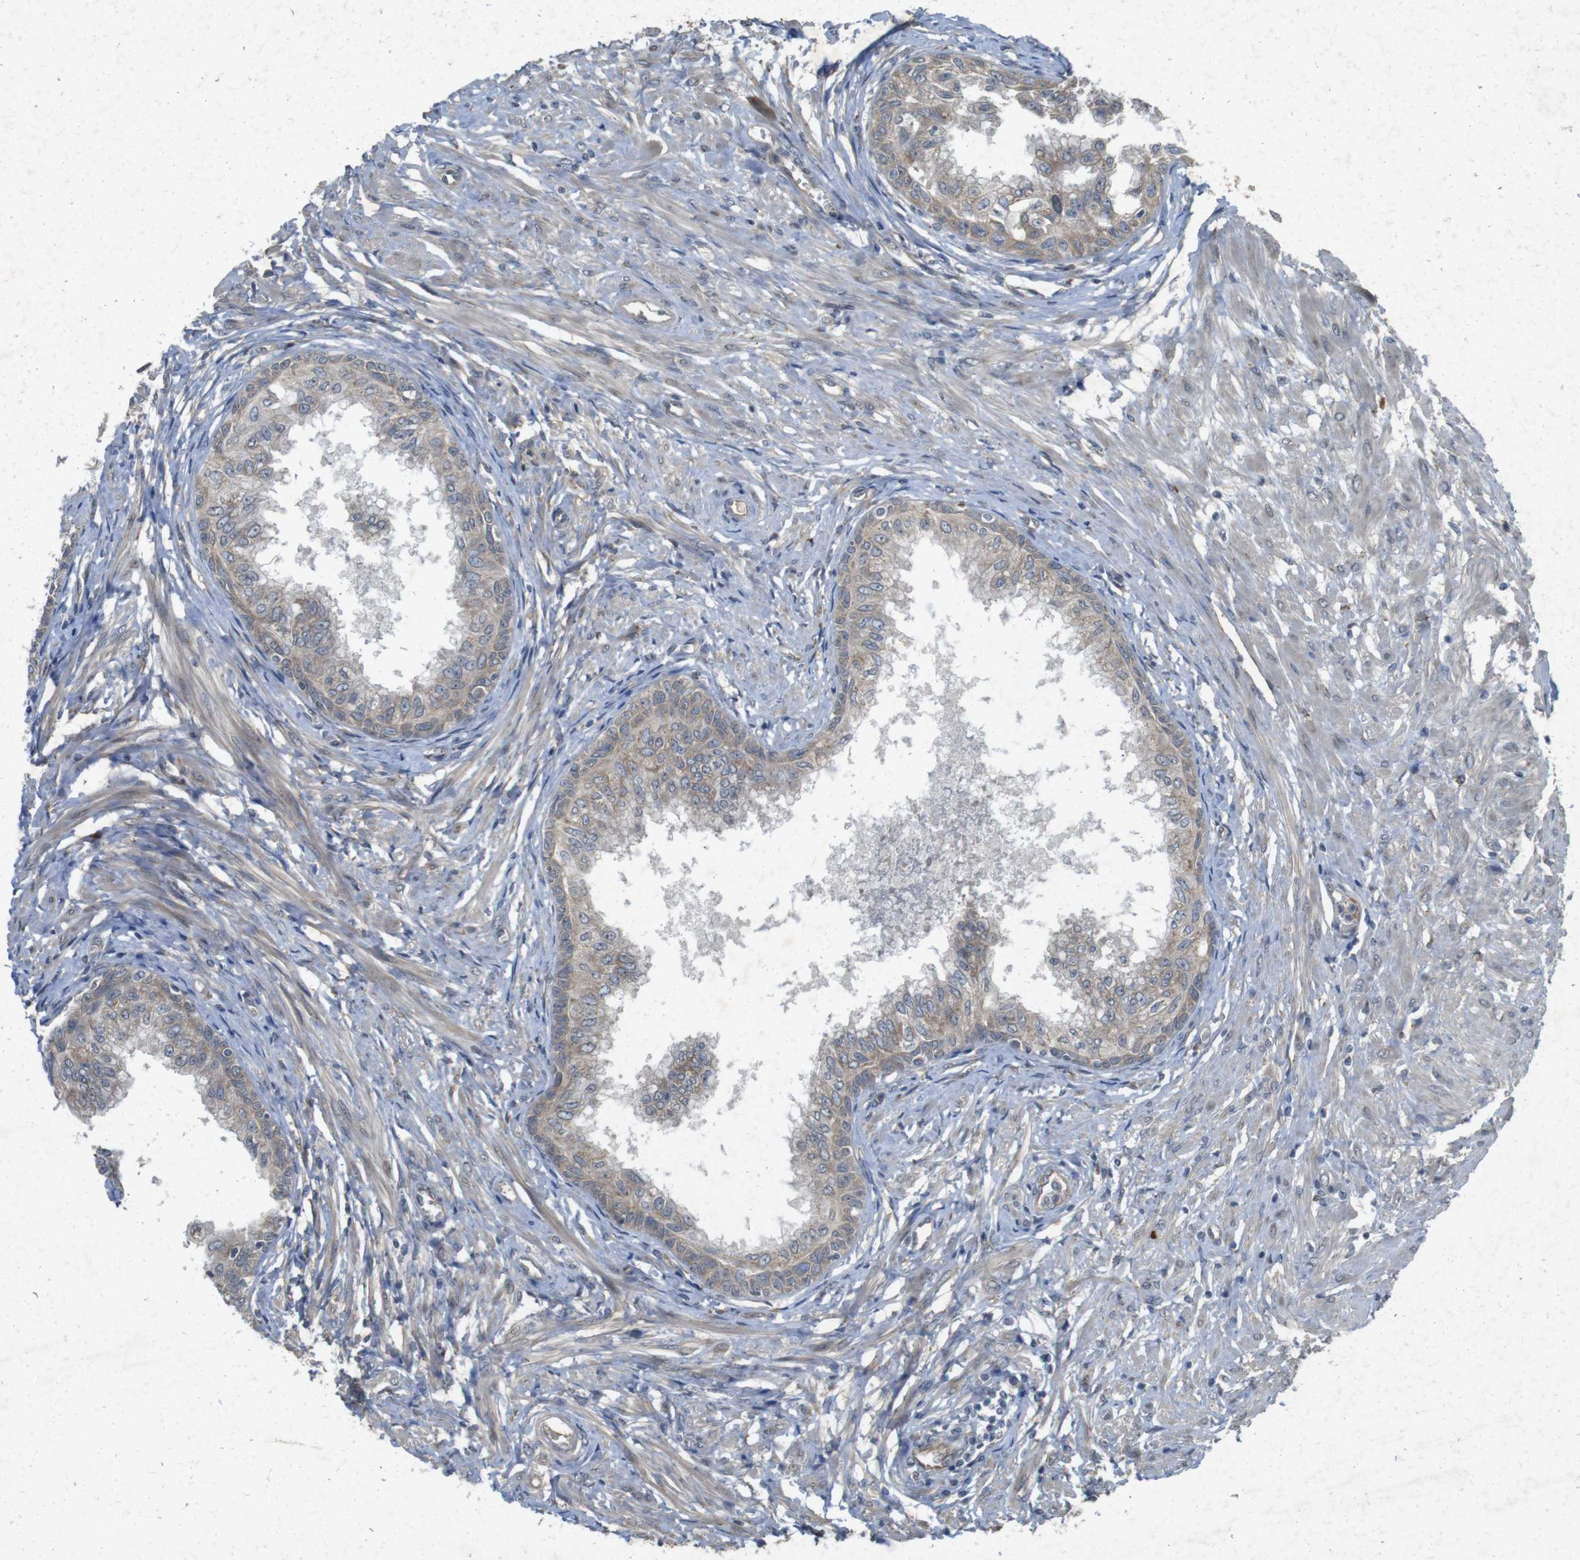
{"staining": {"intensity": "weak", "quantity": "25%-75%", "location": "cytoplasmic/membranous"}, "tissue": "prostate", "cell_type": "Glandular cells", "image_type": "normal", "snomed": [{"axis": "morphology", "description": "Normal tissue, NOS"}, {"axis": "topography", "description": "Prostate"}, {"axis": "topography", "description": "Seminal veicle"}], "caption": "DAB (3,3'-diaminobenzidine) immunohistochemical staining of normal human prostate demonstrates weak cytoplasmic/membranous protein staining in approximately 25%-75% of glandular cells. (brown staining indicates protein expression, while blue staining denotes nuclei).", "gene": "FLCN", "patient": {"sex": "male", "age": 60}}